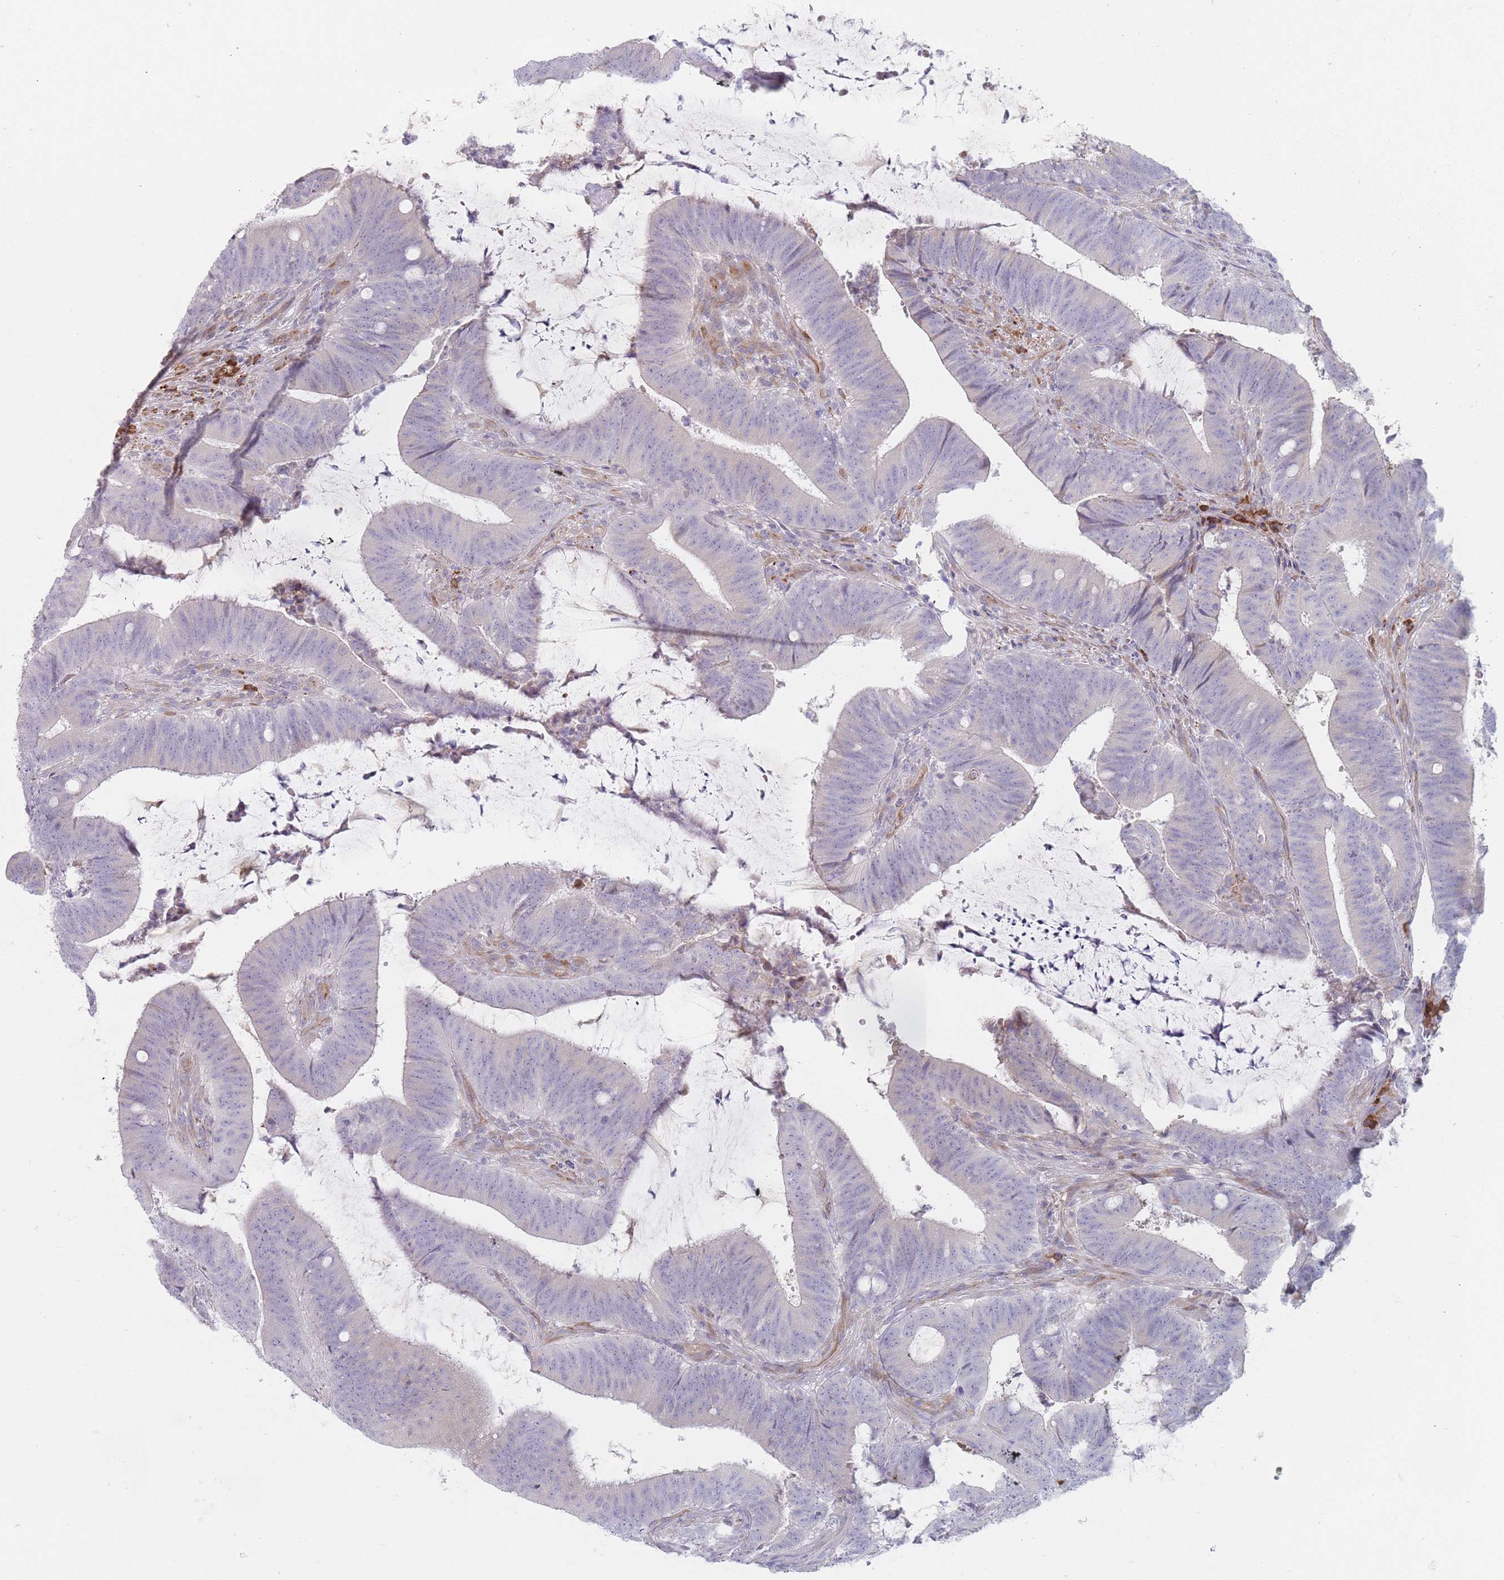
{"staining": {"intensity": "negative", "quantity": "none", "location": "none"}, "tissue": "colorectal cancer", "cell_type": "Tumor cells", "image_type": "cancer", "snomed": [{"axis": "morphology", "description": "Adenocarcinoma, NOS"}, {"axis": "topography", "description": "Colon"}], "caption": "Human colorectal cancer stained for a protein using immunohistochemistry displays no staining in tumor cells.", "gene": "ERBIN", "patient": {"sex": "female", "age": 43}}